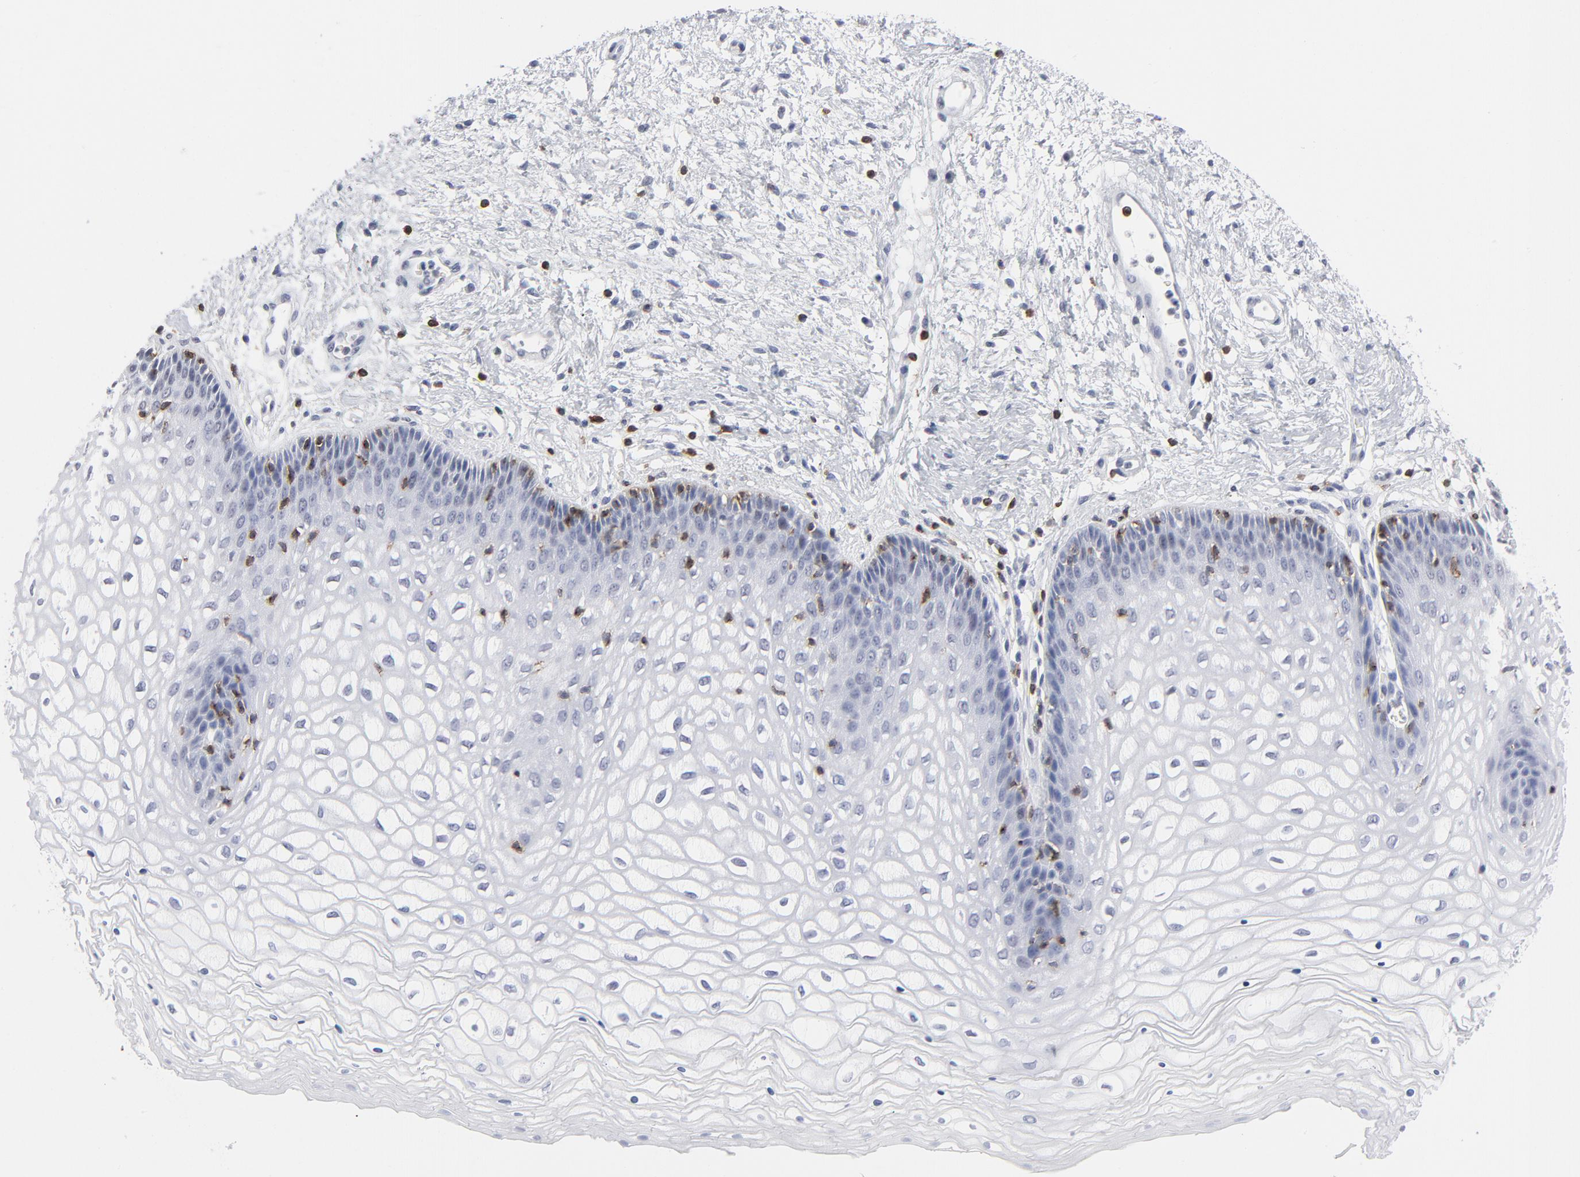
{"staining": {"intensity": "negative", "quantity": "none", "location": "none"}, "tissue": "vagina", "cell_type": "Squamous epithelial cells", "image_type": "normal", "snomed": [{"axis": "morphology", "description": "Normal tissue, NOS"}, {"axis": "topography", "description": "Vagina"}], "caption": "This is an IHC histopathology image of unremarkable human vagina. There is no positivity in squamous epithelial cells.", "gene": "CD2", "patient": {"sex": "female", "age": 34}}